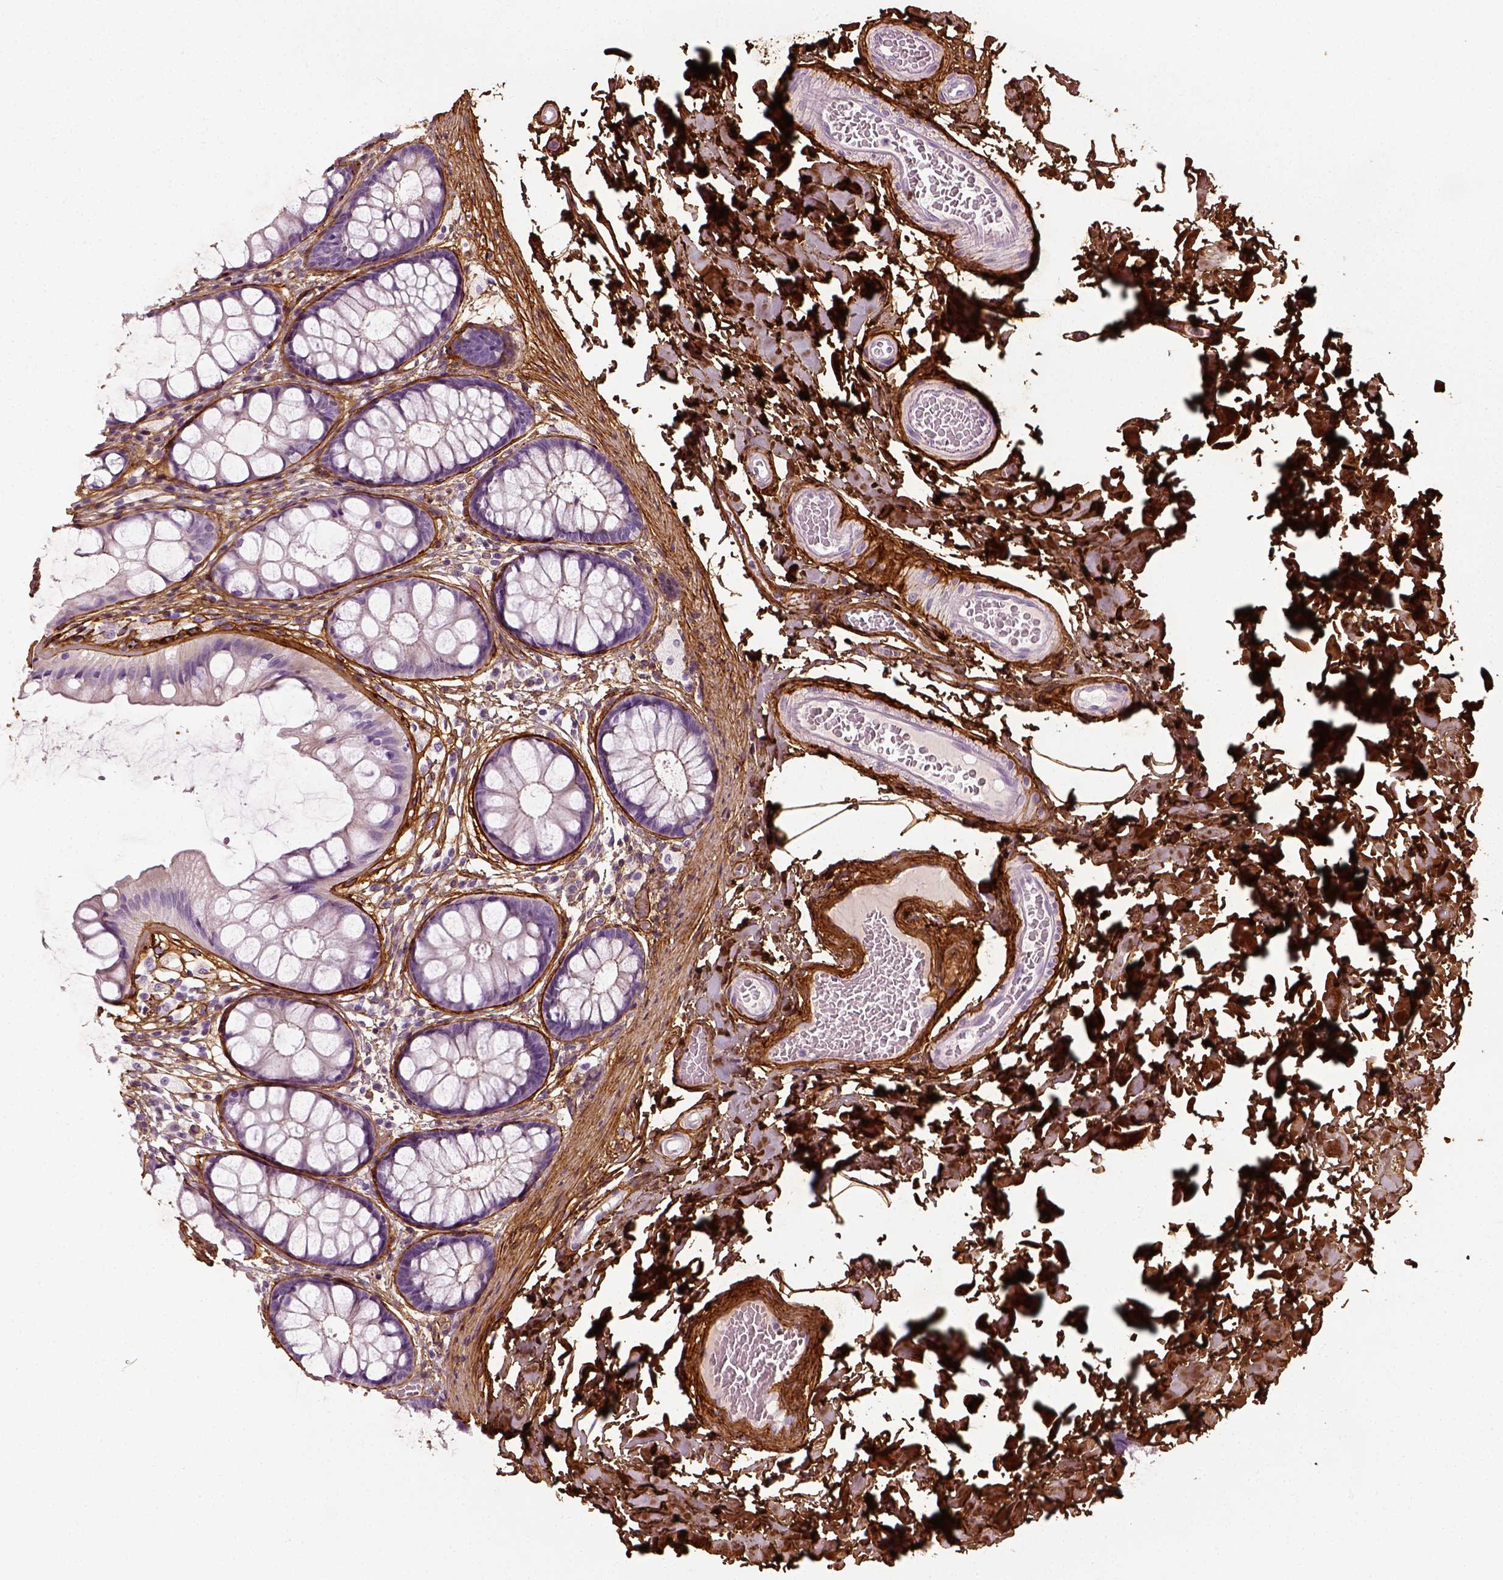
{"staining": {"intensity": "negative", "quantity": "none", "location": "none"}, "tissue": "colon", "cell_type": "Endothelial cells", "image_type": "normal", "snomed": [{"axis": "morphology", "description": "Normal tissue, NOS"}, {"axis": "topography", "description": "Colon"}], "caption": "The histopathology image reveals no staining of endothelial cells in benign colon. The staining was performed using DAB to visualize the protein expression in brown, while the nuclei were stained in blue with hematoxylin (Magnification: 20x).", "gene": "COL6A2", "patient": {"sex": "male", "age": 47}}